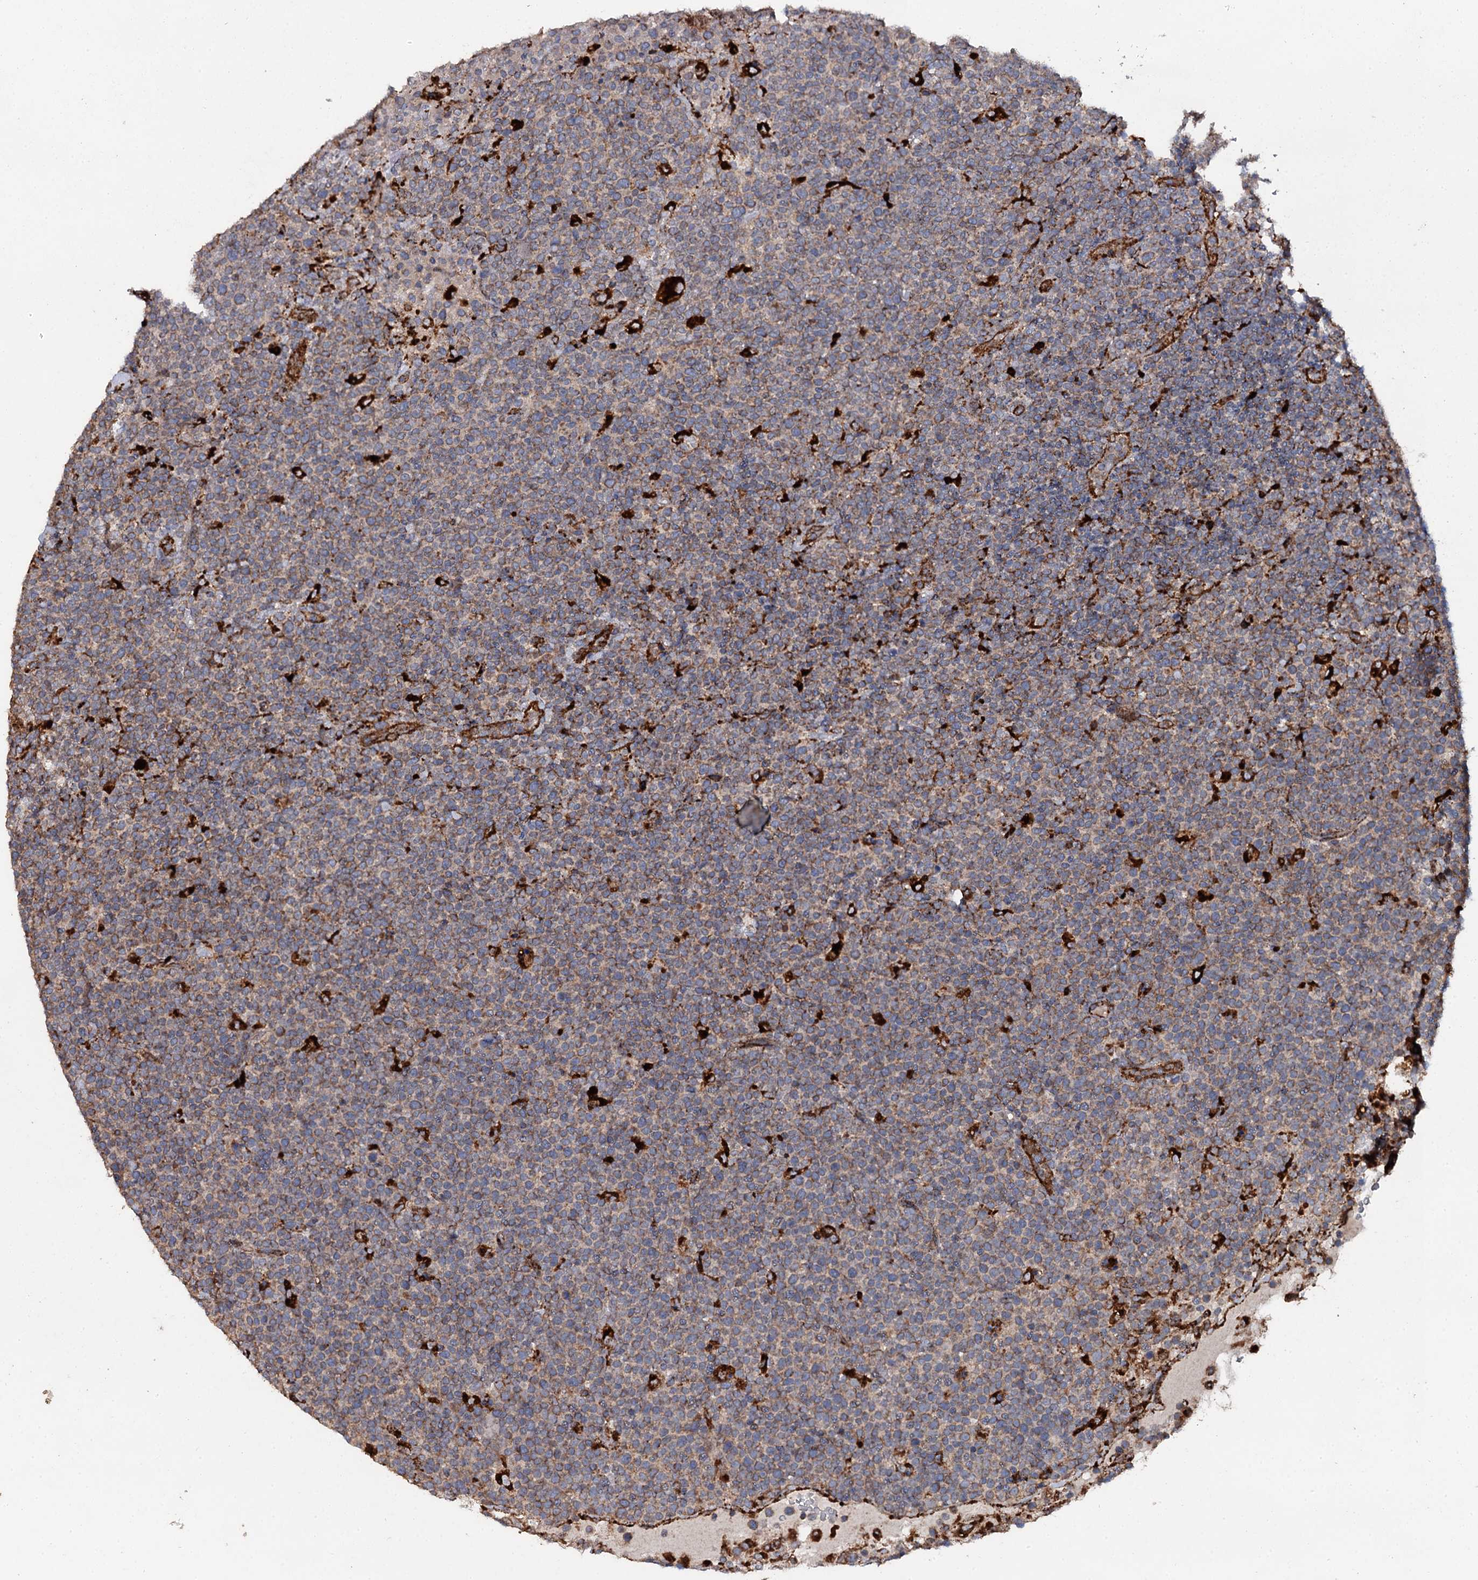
{"staining": {"intensity": "strong", "quantity": "25%-75%", "location": "cytoplasmic/membranous"}, "tissue": "lymphoma", "cell_type": "Tumor cells", "image_type": "cancer", "snomed": [{"axis": "morphology", "description": "Malignant lymphoma, non-Hodgkin's type, High grade"}, {"axis": "topography", "description": "Lymph node"}], "caption": "High-grade malignant lymphoma, non-Hodgkin's type stained with a protein marker displays strong staining in tumor cells.", "gene": "GBA1", "patient": {"sex": "male", "age": 61}}